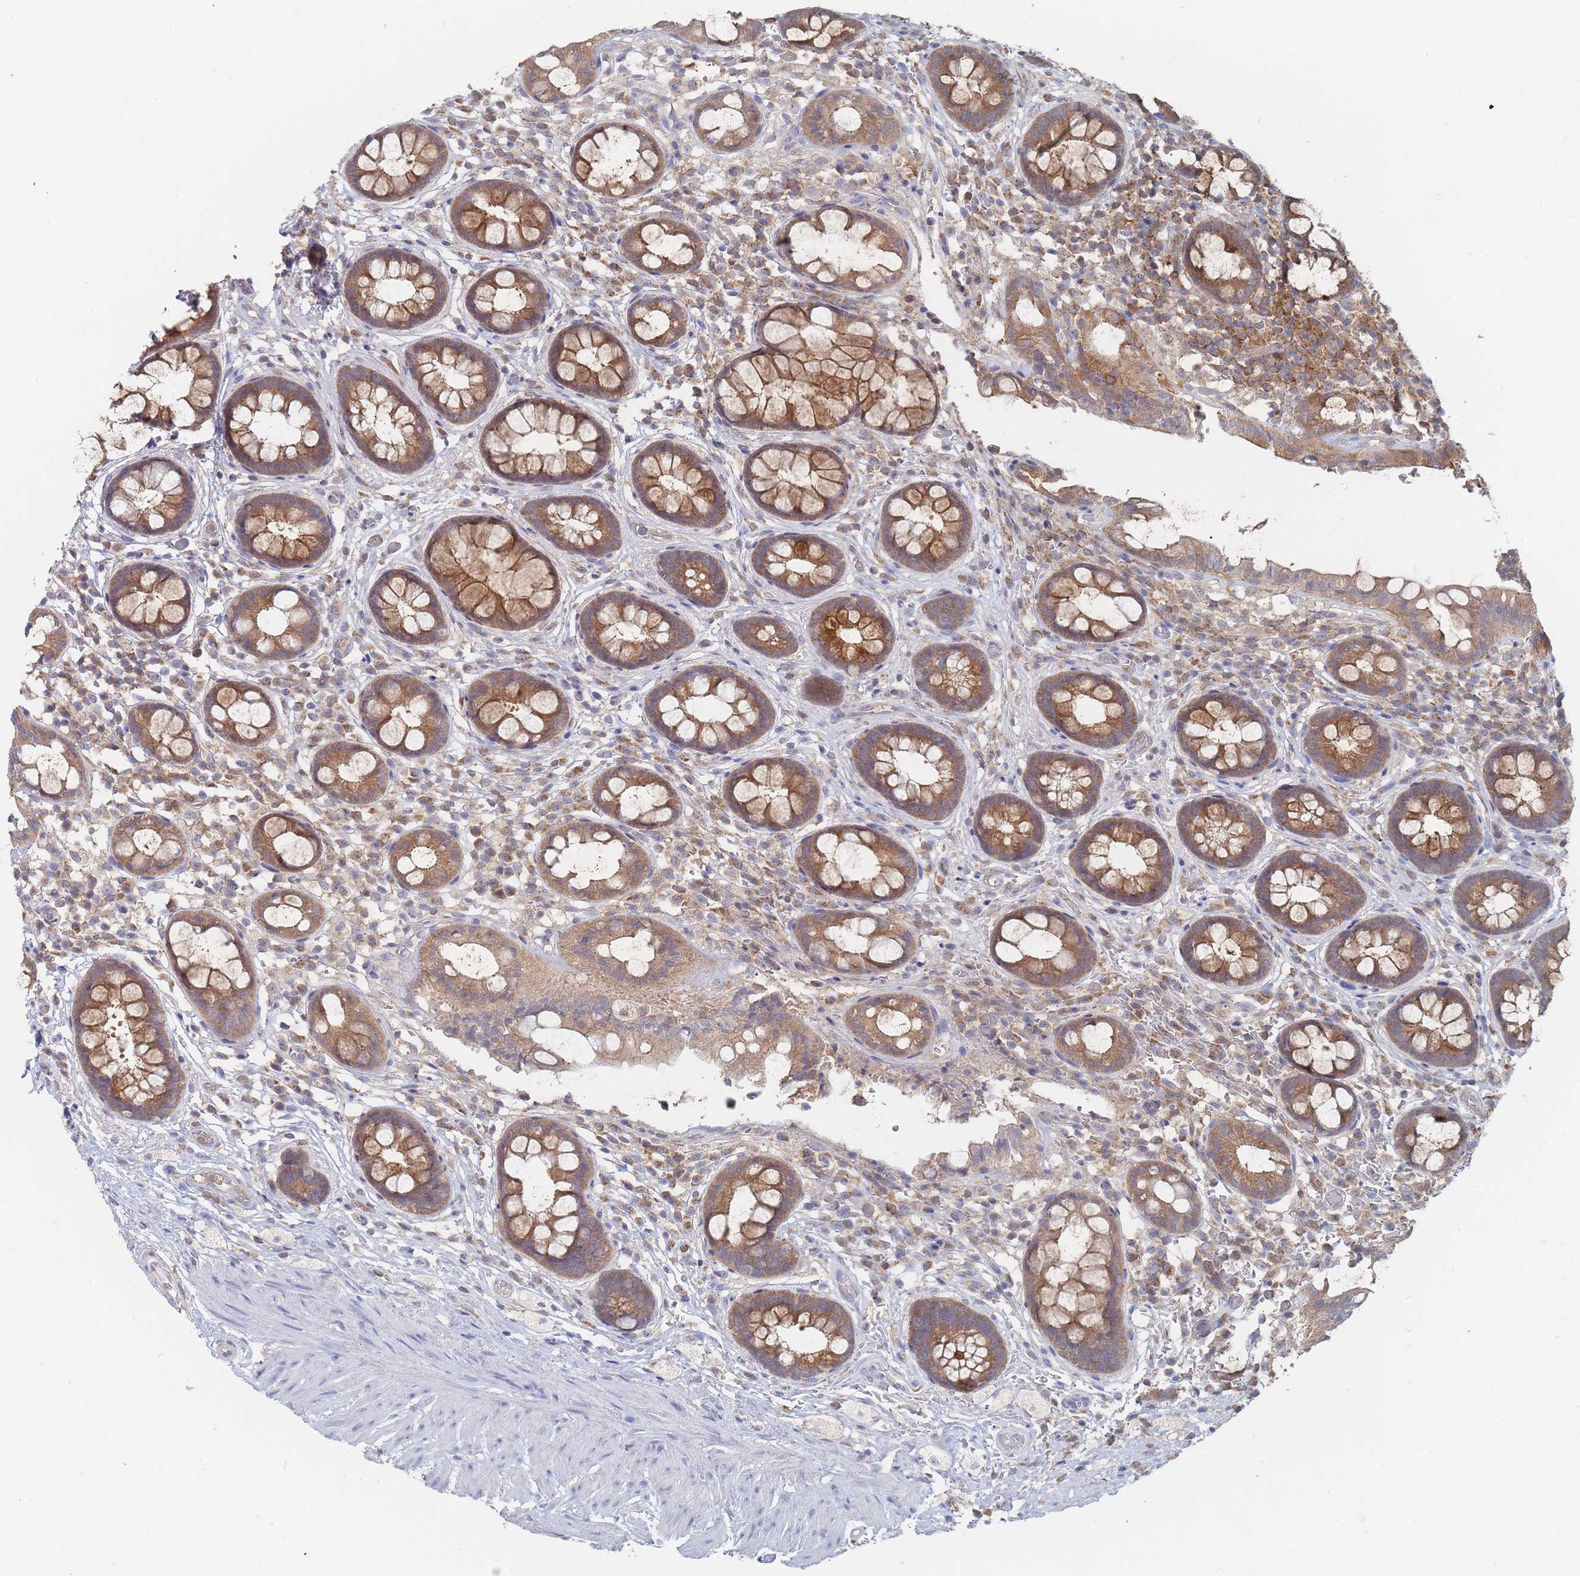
{"staining": {"intensity": "moderate", "quantity": ">75%", "location": "cytoplasmic/membranous"}, "tissue": "rectum", "cell_type": "Glandular cells", "image_type": "normal", "snomed": [{"axis": "morphology", "description": "Normal tissue, NOS"}, {"axis": "topography", "description": "Rectum"}, {"axis": "topography", "description": "Peripheral nerve tissue"}], "caption": "The image exhibits immunohistochemical staining of benign rectum. There is moderate cytoplasmic/membranous expression is seen in approximately >75% of glandular cells. Using DAB (3,3'-diaminobenzidine) (brown) and hematoxylin (blue) stains, captured at high magnification using brightfield microscopy.", "gene": "PPP6C", "patient": {"sex": "female", "age": 69}}